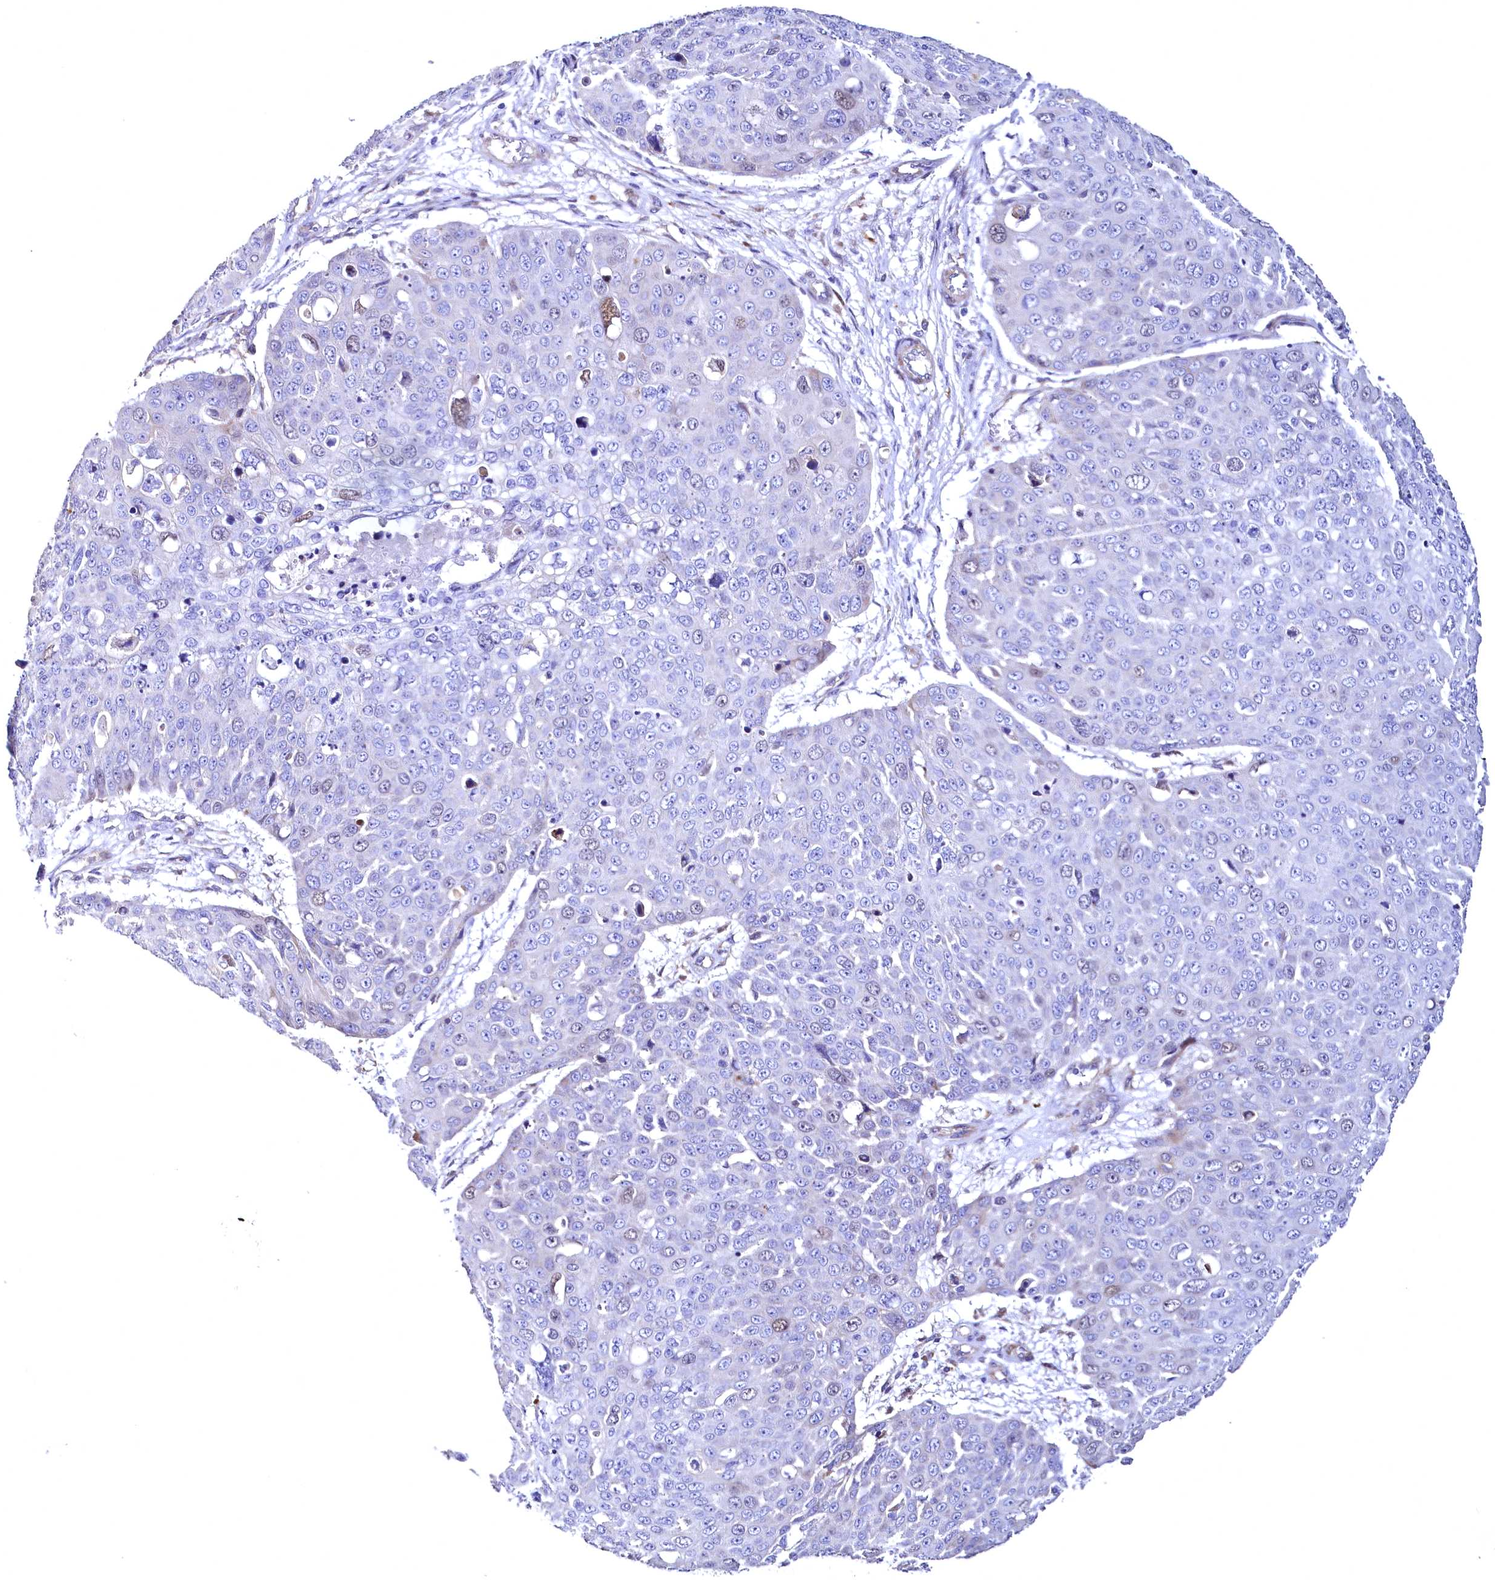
{"staining": {"intensity": "moderate", "quantity": "<25%", "location": "nuclear"}, "tissue": "skin cancer", "cell_type": "Tumor cells", "image_type": "cancer", "snomed": [{"axis": "morphology", "description": "Squamous cell carcinoma, NOS"}, {"axis": "topography", "description": "Skin"}], "caption": "There is low levels of moderate nuclear positivity in tumor cells of skin cancer, as demonstrated by immunohistochemical staining (brown color).", "gene": "WNT8A", "patient": {"sex": "male", "age": 71}}